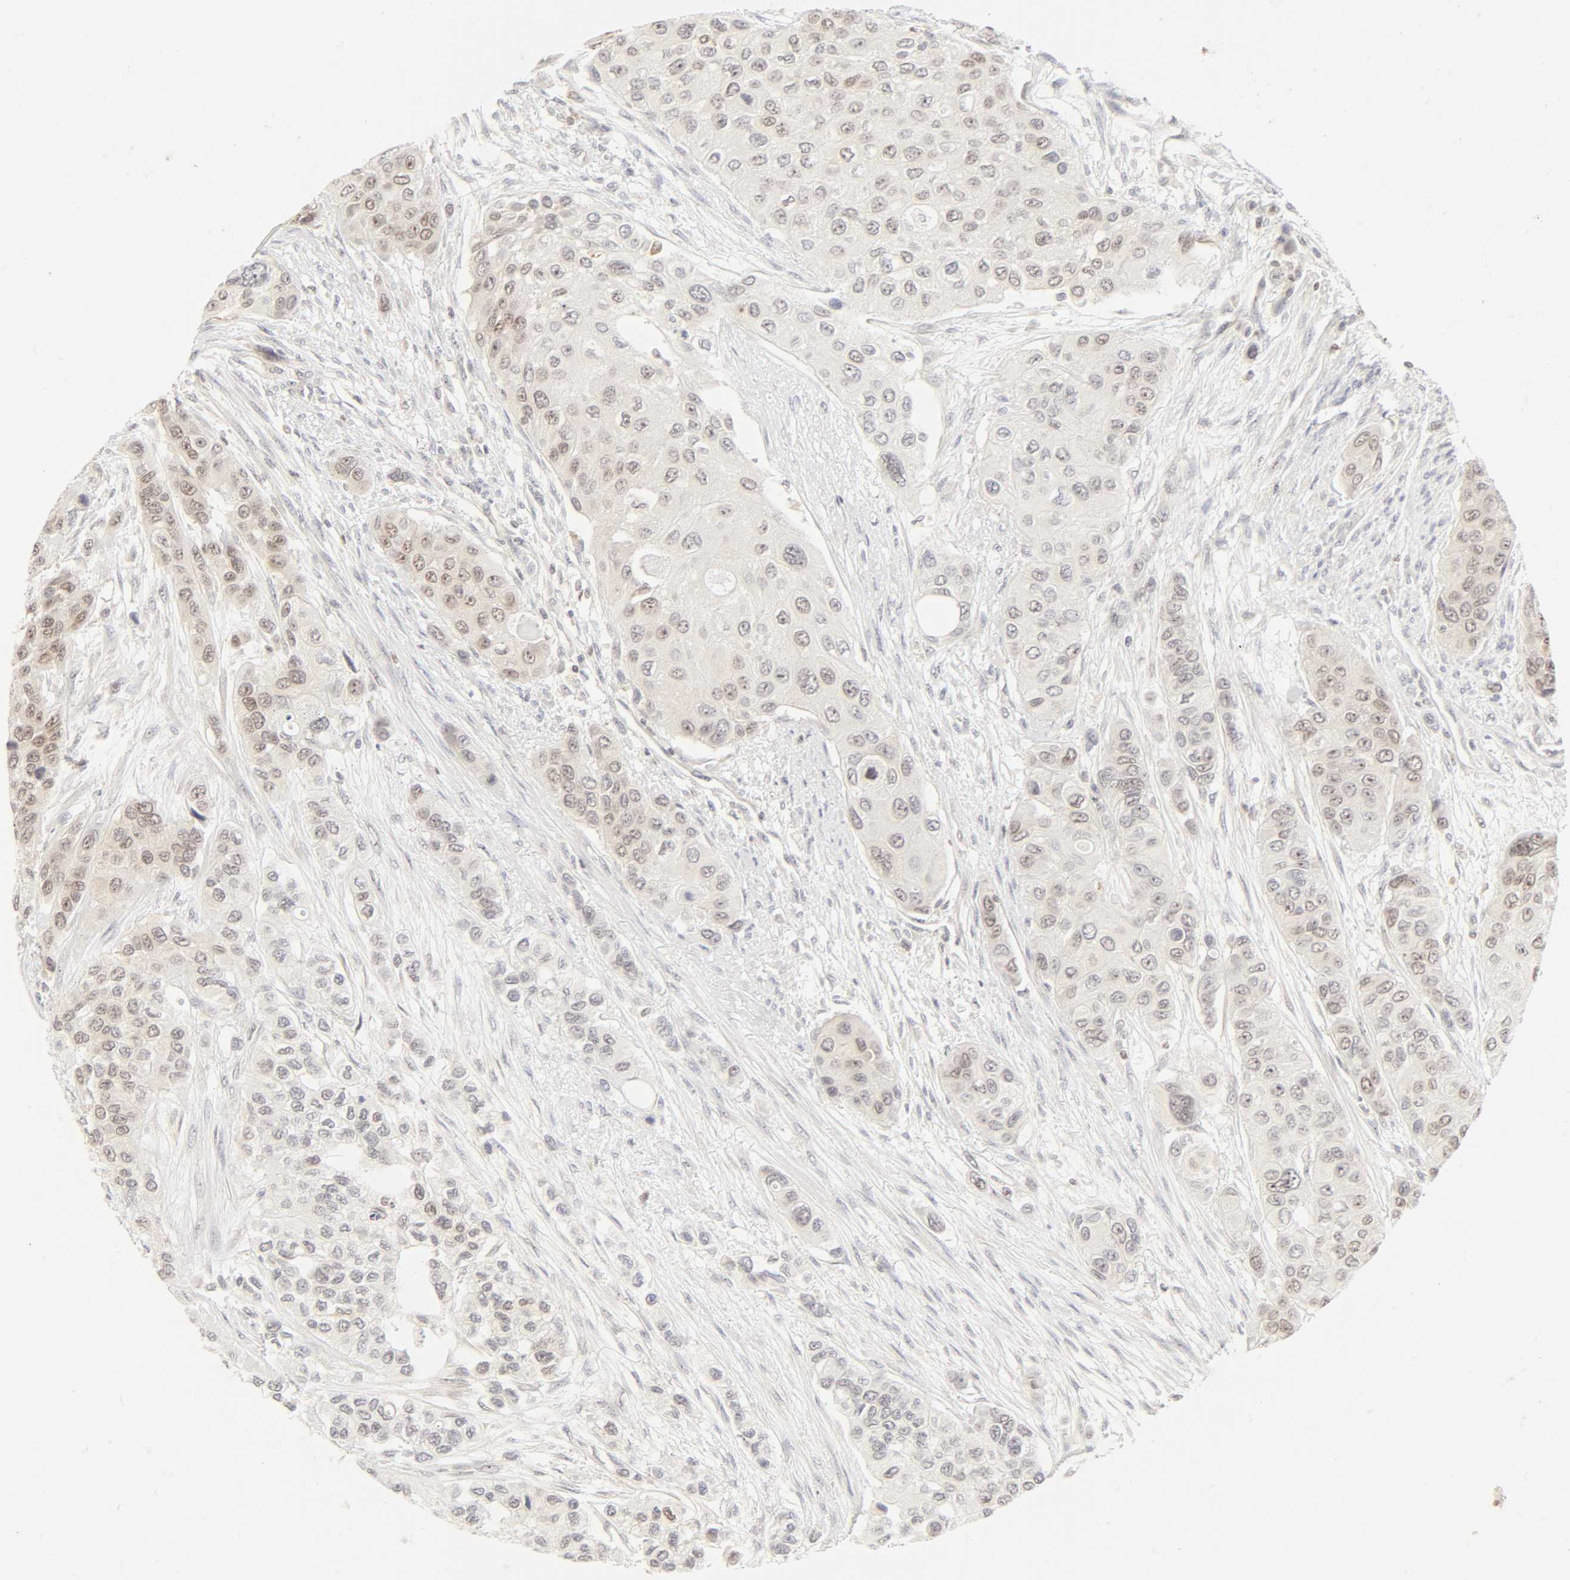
{"staining": {"intensity": "weak", "quantity": "<25%", "location": "nuclear"}, "tissue": "urothelial cancer", "cell_type": "Tumor cells", "image_type": "cancer", "snomed": [{"axis": "morphology", "description": "Urothelial carcinoma, High grade"}, {"axis": "topography", "description": "Urinary bladder"}], "caption": "The micrograph shows no staining of tumor cells in urothelial carcinoma (high-grade).", "gene": "KIF2A", "patient": {"sex": "female", "age": 56}}